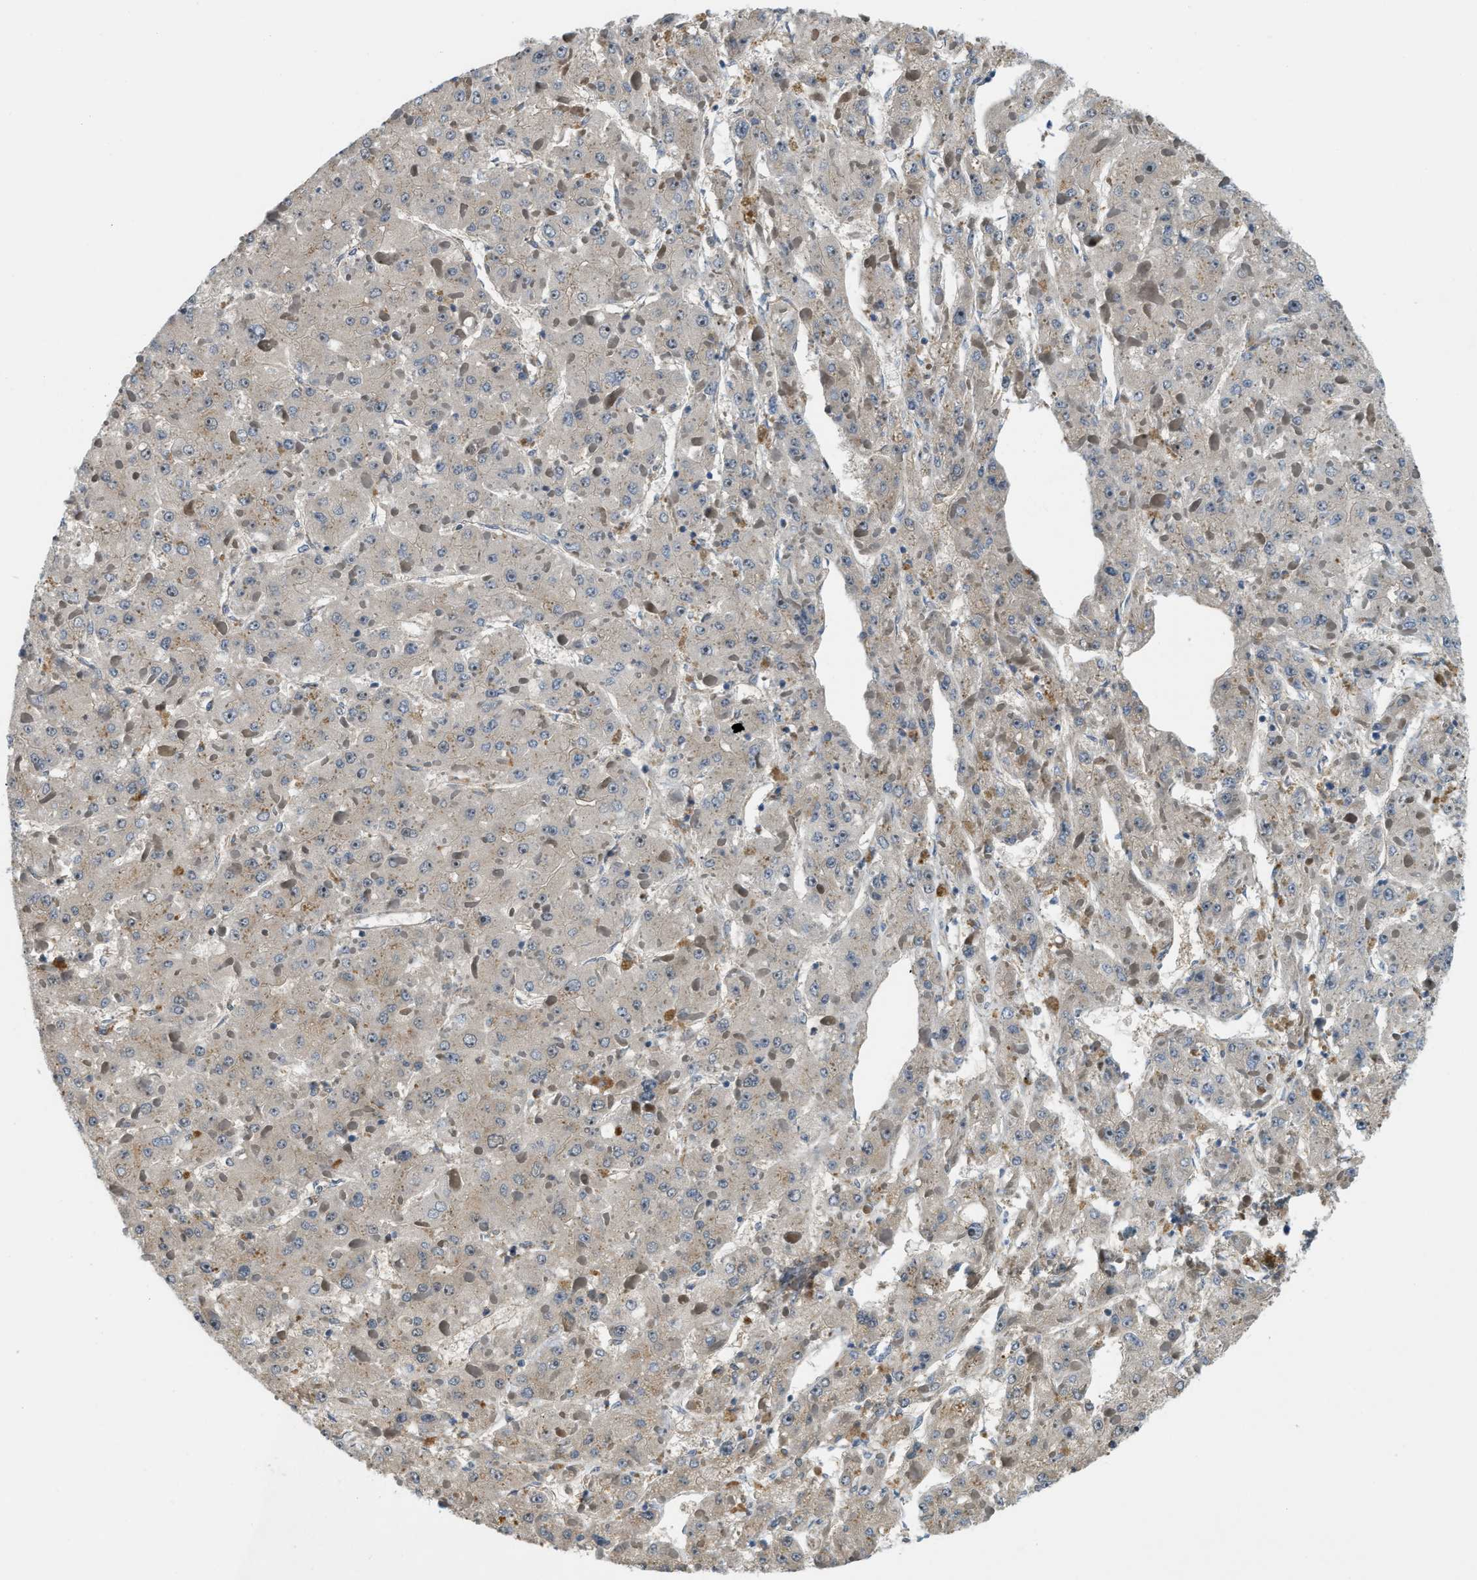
{"staining": {"intensity": "weak", "quantity": "25%-75%", "location": "cytoplasmic/membranous"}, "tissue": "liver cancer", "cell_type": "Tumor cells", "image_type": "cancer", "snomed": [{"axis": "morphology", "description": "Carcinoma, Hepatocellular, NOS"}, {"axis": "topography", "description": "Liver"}], "caption": "Weak cytoplasmic/membranous staining is seen in about 25%-75% of tumor cells in hepatocellular carcinoma (liver). The protein is stained brown, and the nuclei are stained in blue (DAB (3,3'-diaminobenzidine) IHC with brightfield microscopy, high magnification).", "gene": "STARD3NL", "patient": {"sex": "female", "age": 73}}